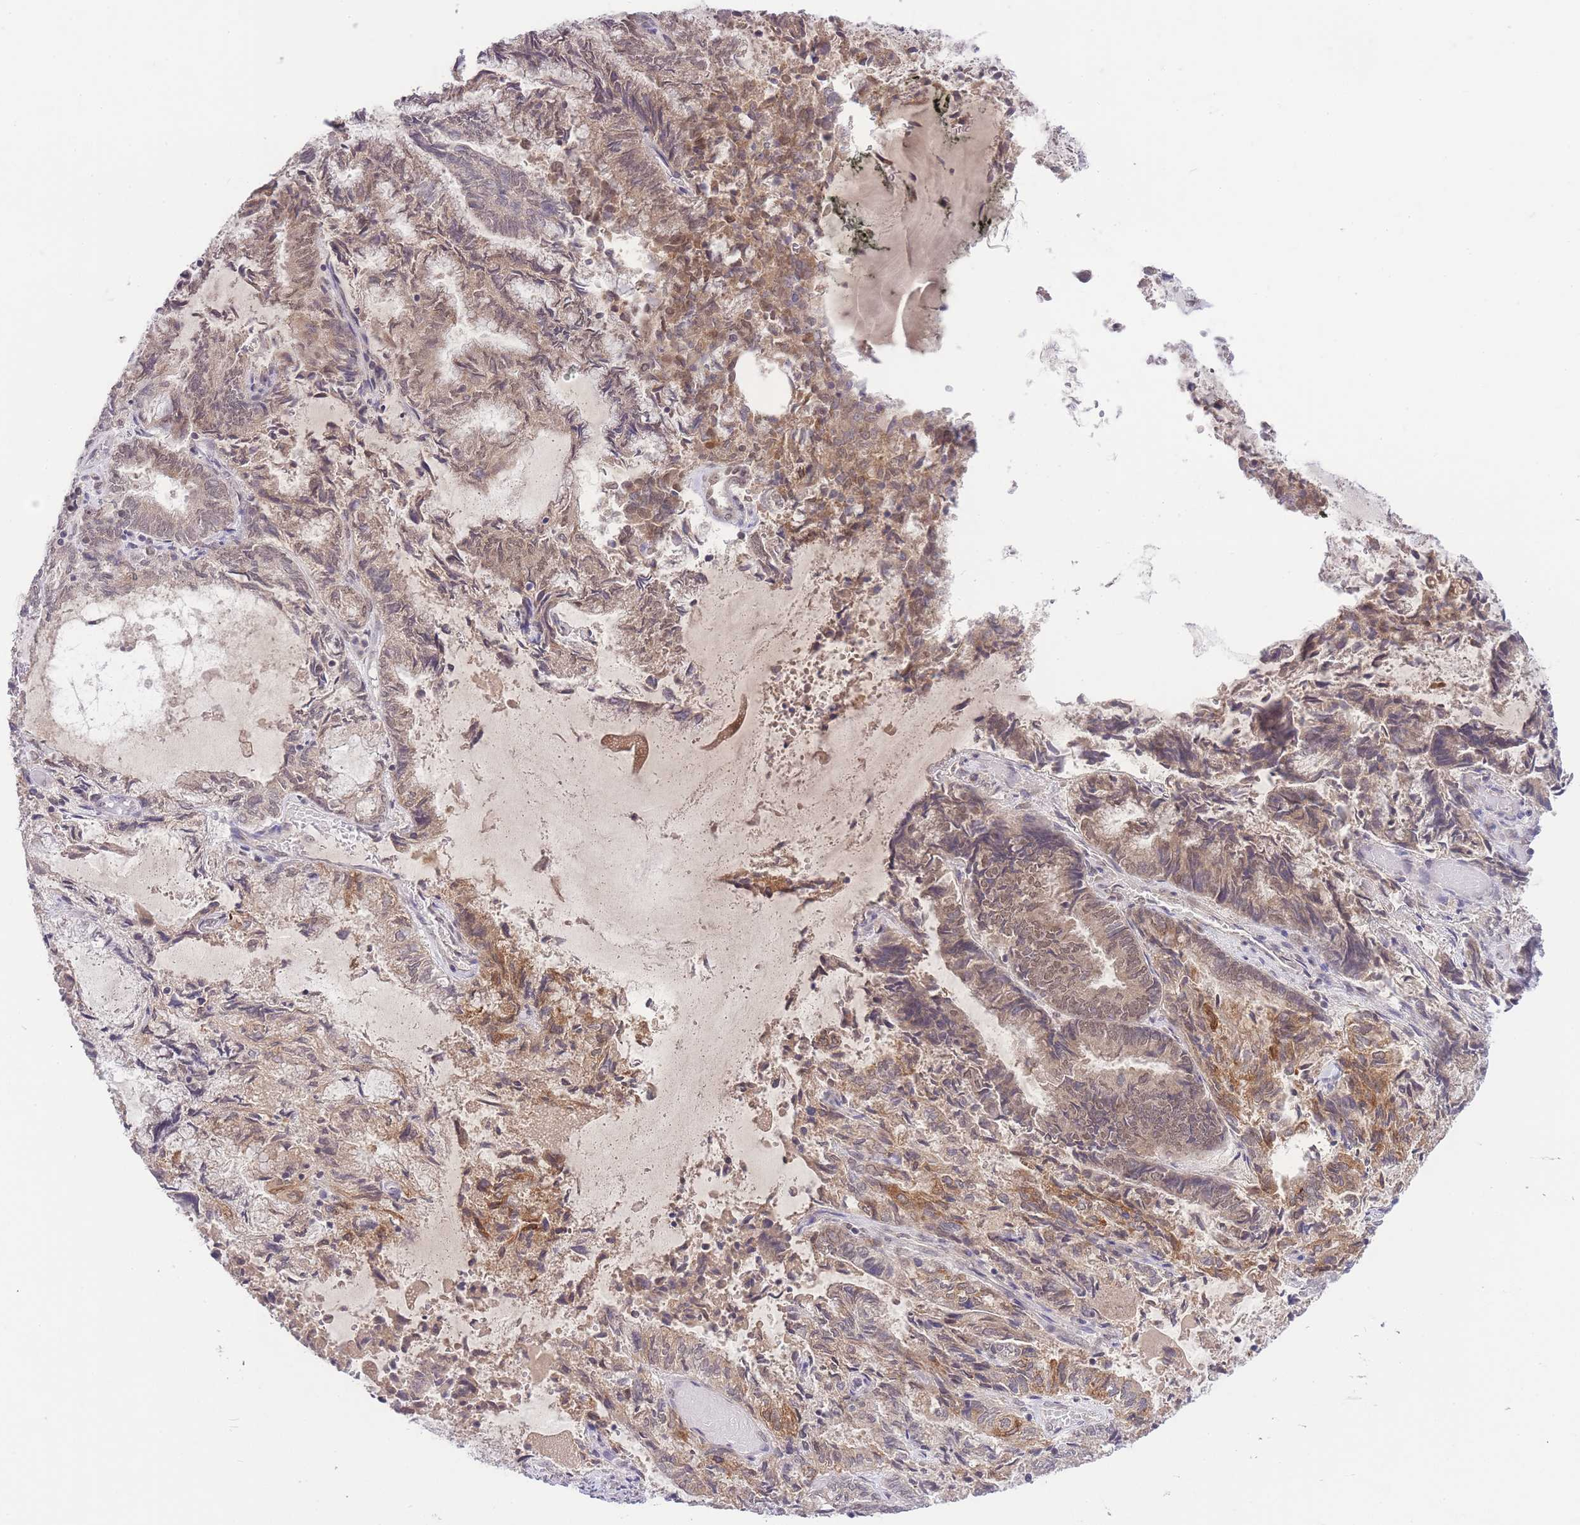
{"staining": {"intensity": "moderate", "quantity": "25%-75%", "location": "cytoplasmic/membranous,nuclear"}, "tissue": "endometrial cancer", "cell_type": "Tumor cells", "image_type": "cancer", "snomed": [{"axis": "morphology", "description": "Adenocarcinoma, NOS"}, {"axis": "topography", "description": "Endometrium"}], "caption": "IHC photomicrograph of endometrial cancer stained for a protein (brown), which exhibits medium levels of moderate cytoplasmic/membranous and nuclear expression in approximately 25%-75% of tumor cells.", "gene": "TMED3", "patient": {"sex": "female", "age": 80}}